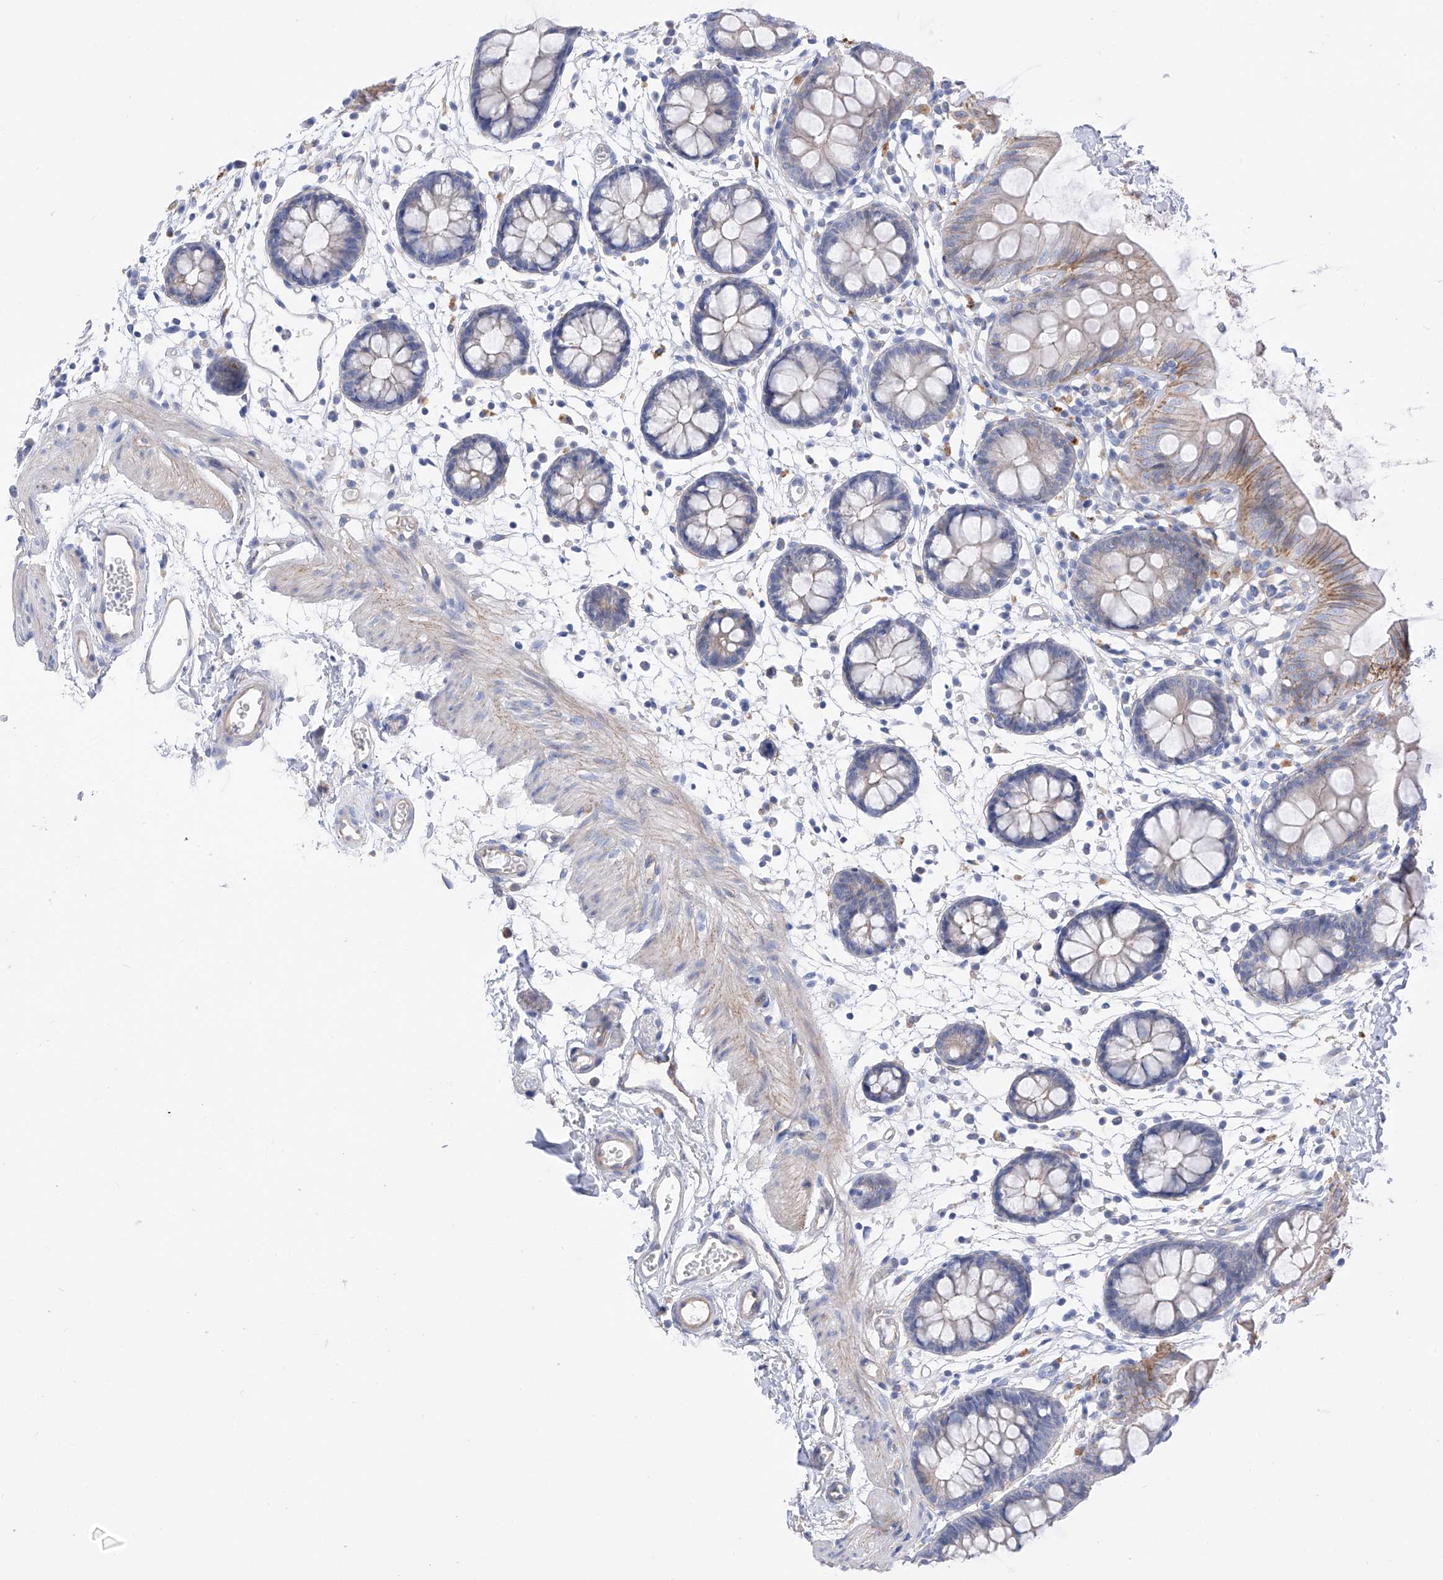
{"staining": {"intensity": "weak", "quantity": "25%-75%", "location": "cytoplasmic/membranous"}, "tissue": "colon", "cell_type": "Endothelial cells", "image_type": "normal", "snomed": [{"axis": "morphology", "description": "Normal tissue, NOS"}, {"axis": "topography", "description": "Colon"}], "caption": "A brown stain highlights weak cytoplasmic/membranous expression of a protein in endothelial cells of normal colon.", "gene": "ITGA9", "patient": {"sex": "male", "age": 56}}